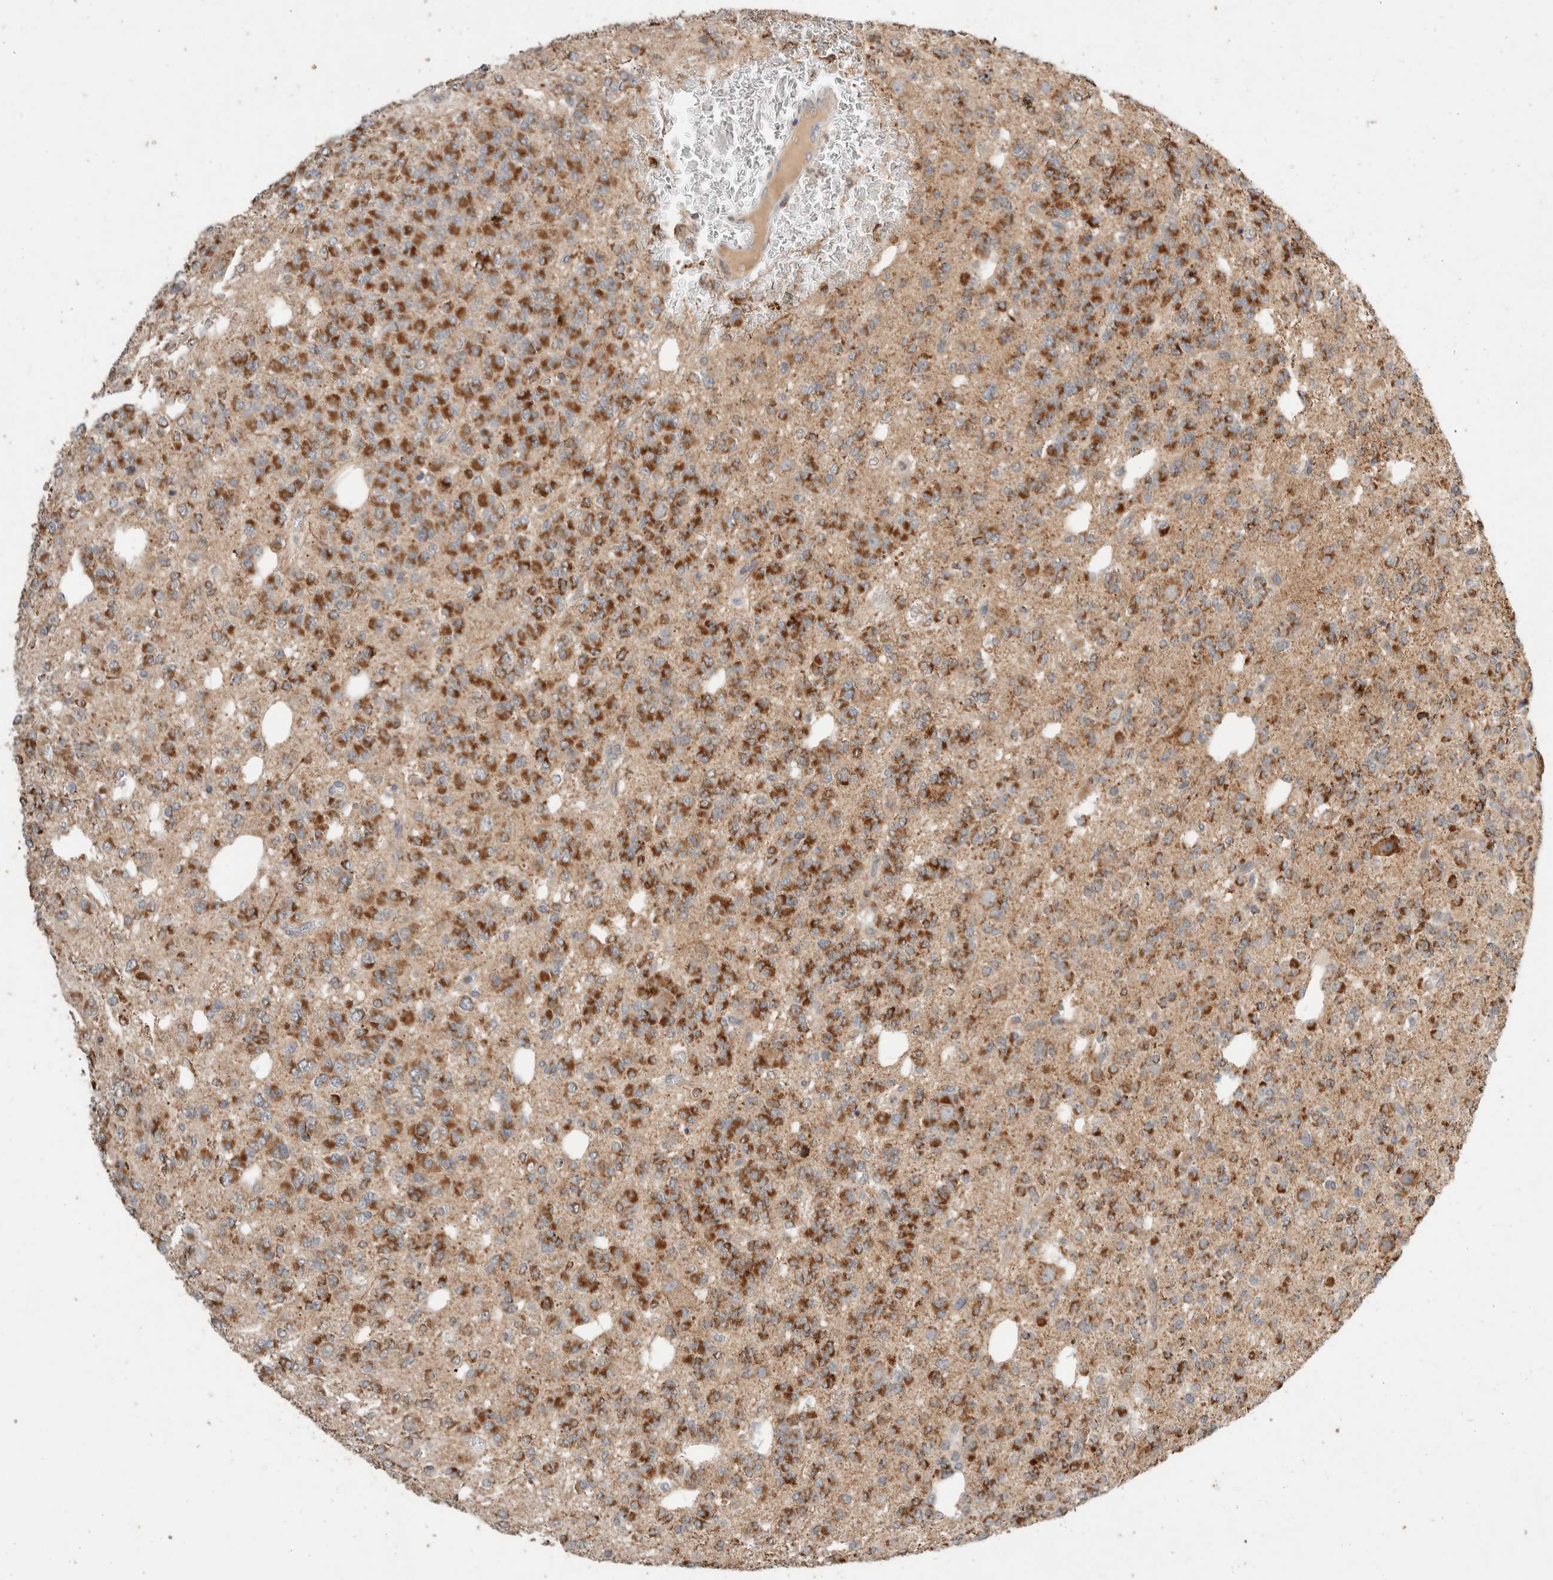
{"staining": {"intensity": "strong", "quantity": "25%-75%", "location": "cytoplasmic/membranous"}, "tissue": "glioma", "cell_type": "Tumor cells", "image_type": "cancer", "snomed": [{"axis": "morphology", "description": "Glioma, malignant, Low grade"}, {"axis": "topography", "description": "Brain"}], "caption": "Tumor cells exhibit strong cytoplasmic/membranous staining in approximately 25%-75% of cells in glioma.", "gene": "AMPD1", "patient": {"sex": "male", "age": 38}}